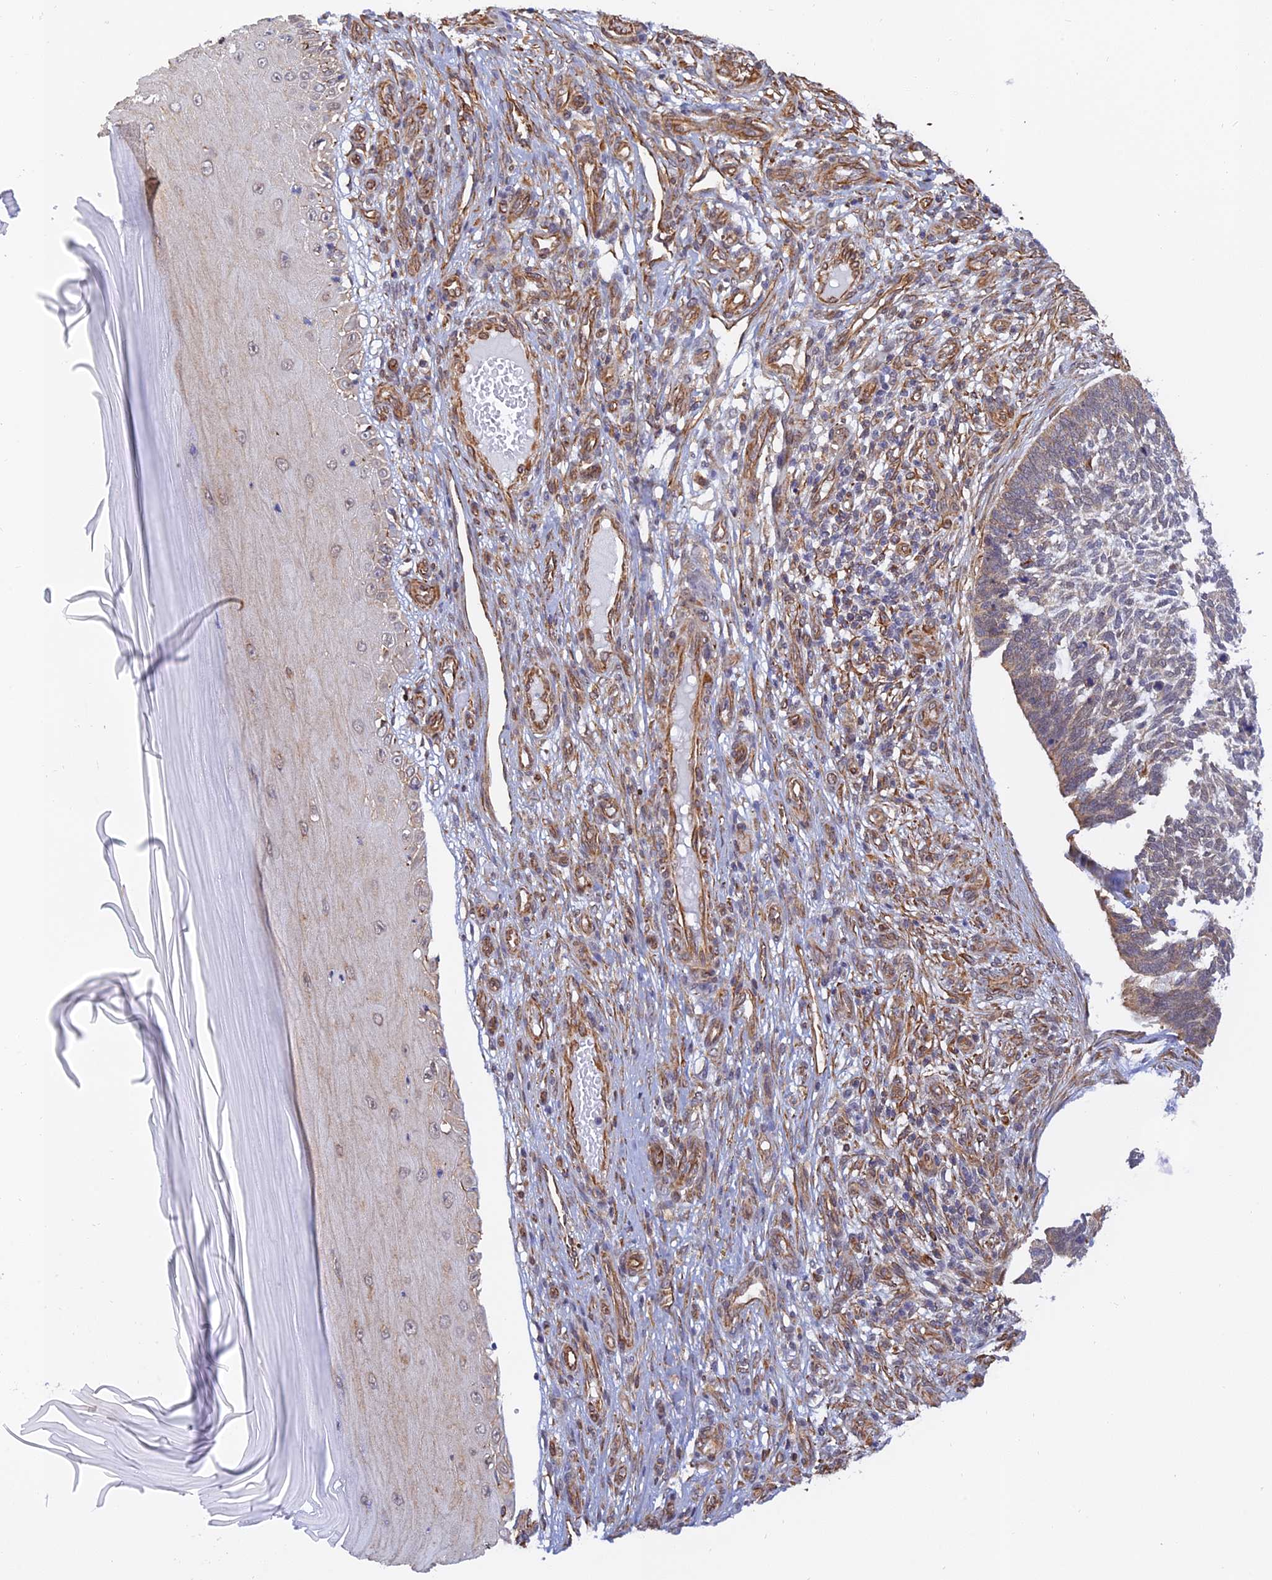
{"staining": {"intensity": "weak", "quantity": "<25%", "location": "cytoplasmic/membranous"}, "tissue": "skin cancer", "cell_type": "Tumor cells", "image_type": "cancer", "snomed": [{"axis": "morphology", "description": "Basal cell carcinoma"}, {"axis": "topography", "description": "Skin"}], "caption": "Immunohistochemistry histopathology image of human skin basal cell carcinoma stained for a protein (brown), which displays no positivity in tumor cells.", "gene": "PAGR1", "patient": {"sex": "male", "age": 88}}